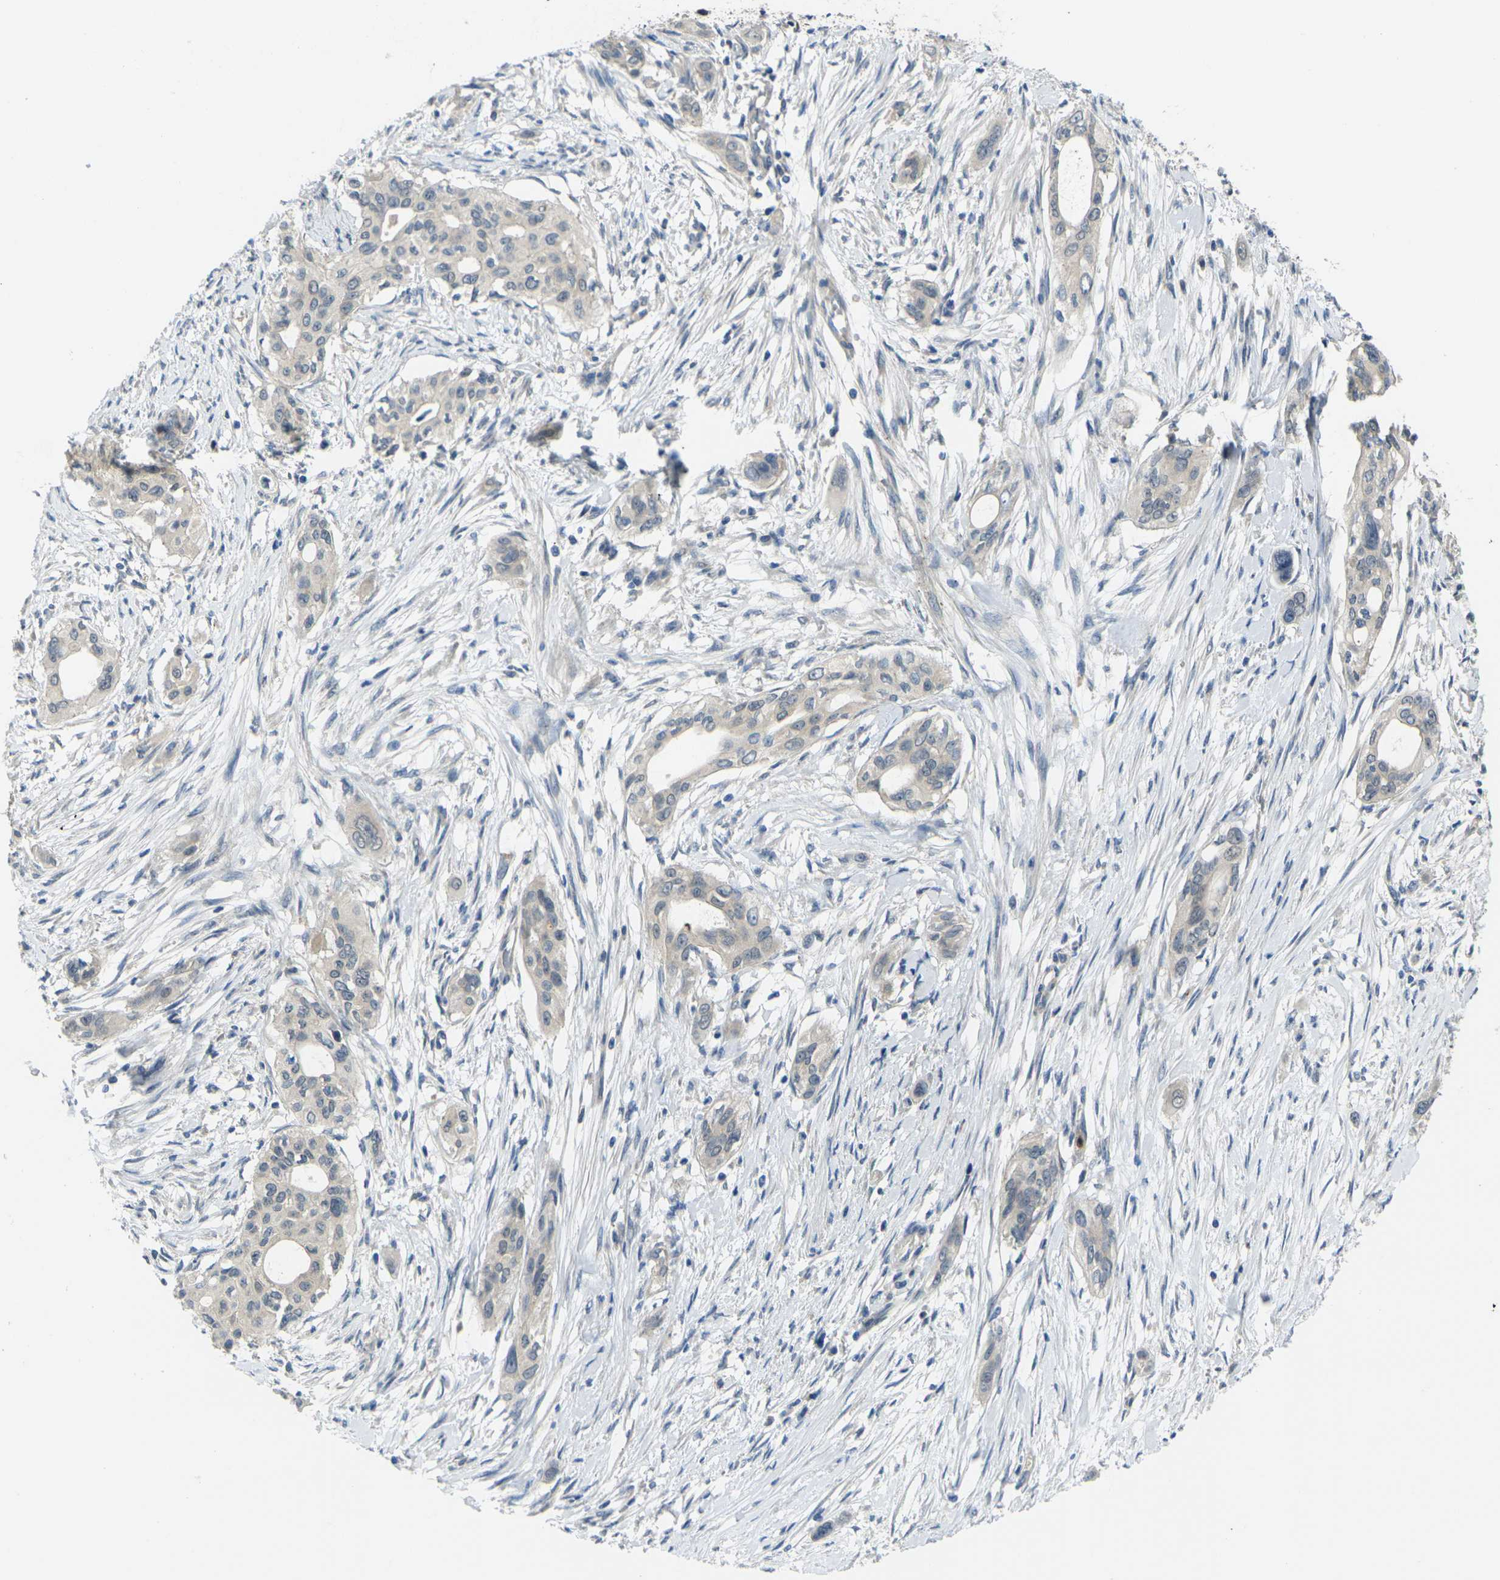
{"staining": {"intensity": "weak", "quantity": "25%-75%", "location": "cytoplasmic/membranous"}, "tissue": "pancreatic cancer", "cell_type": "Tumor cells", "image_type": "cancer", "snomed": [{"axis": "morphology", "description": "Adenocarcinoma, NOS"}, {"axis": "topography", "description": "Pancreas"}], "caption": "Immunohistochemical staining of pancreatic cancer (adenocarcinoma) demonstrates low levels of weak cytoplasmic/membranous protein staining in approximately 25%-75% of tumor cells.", "gene": "GNA12", "patient": {"sex": "female", "age": 60}}